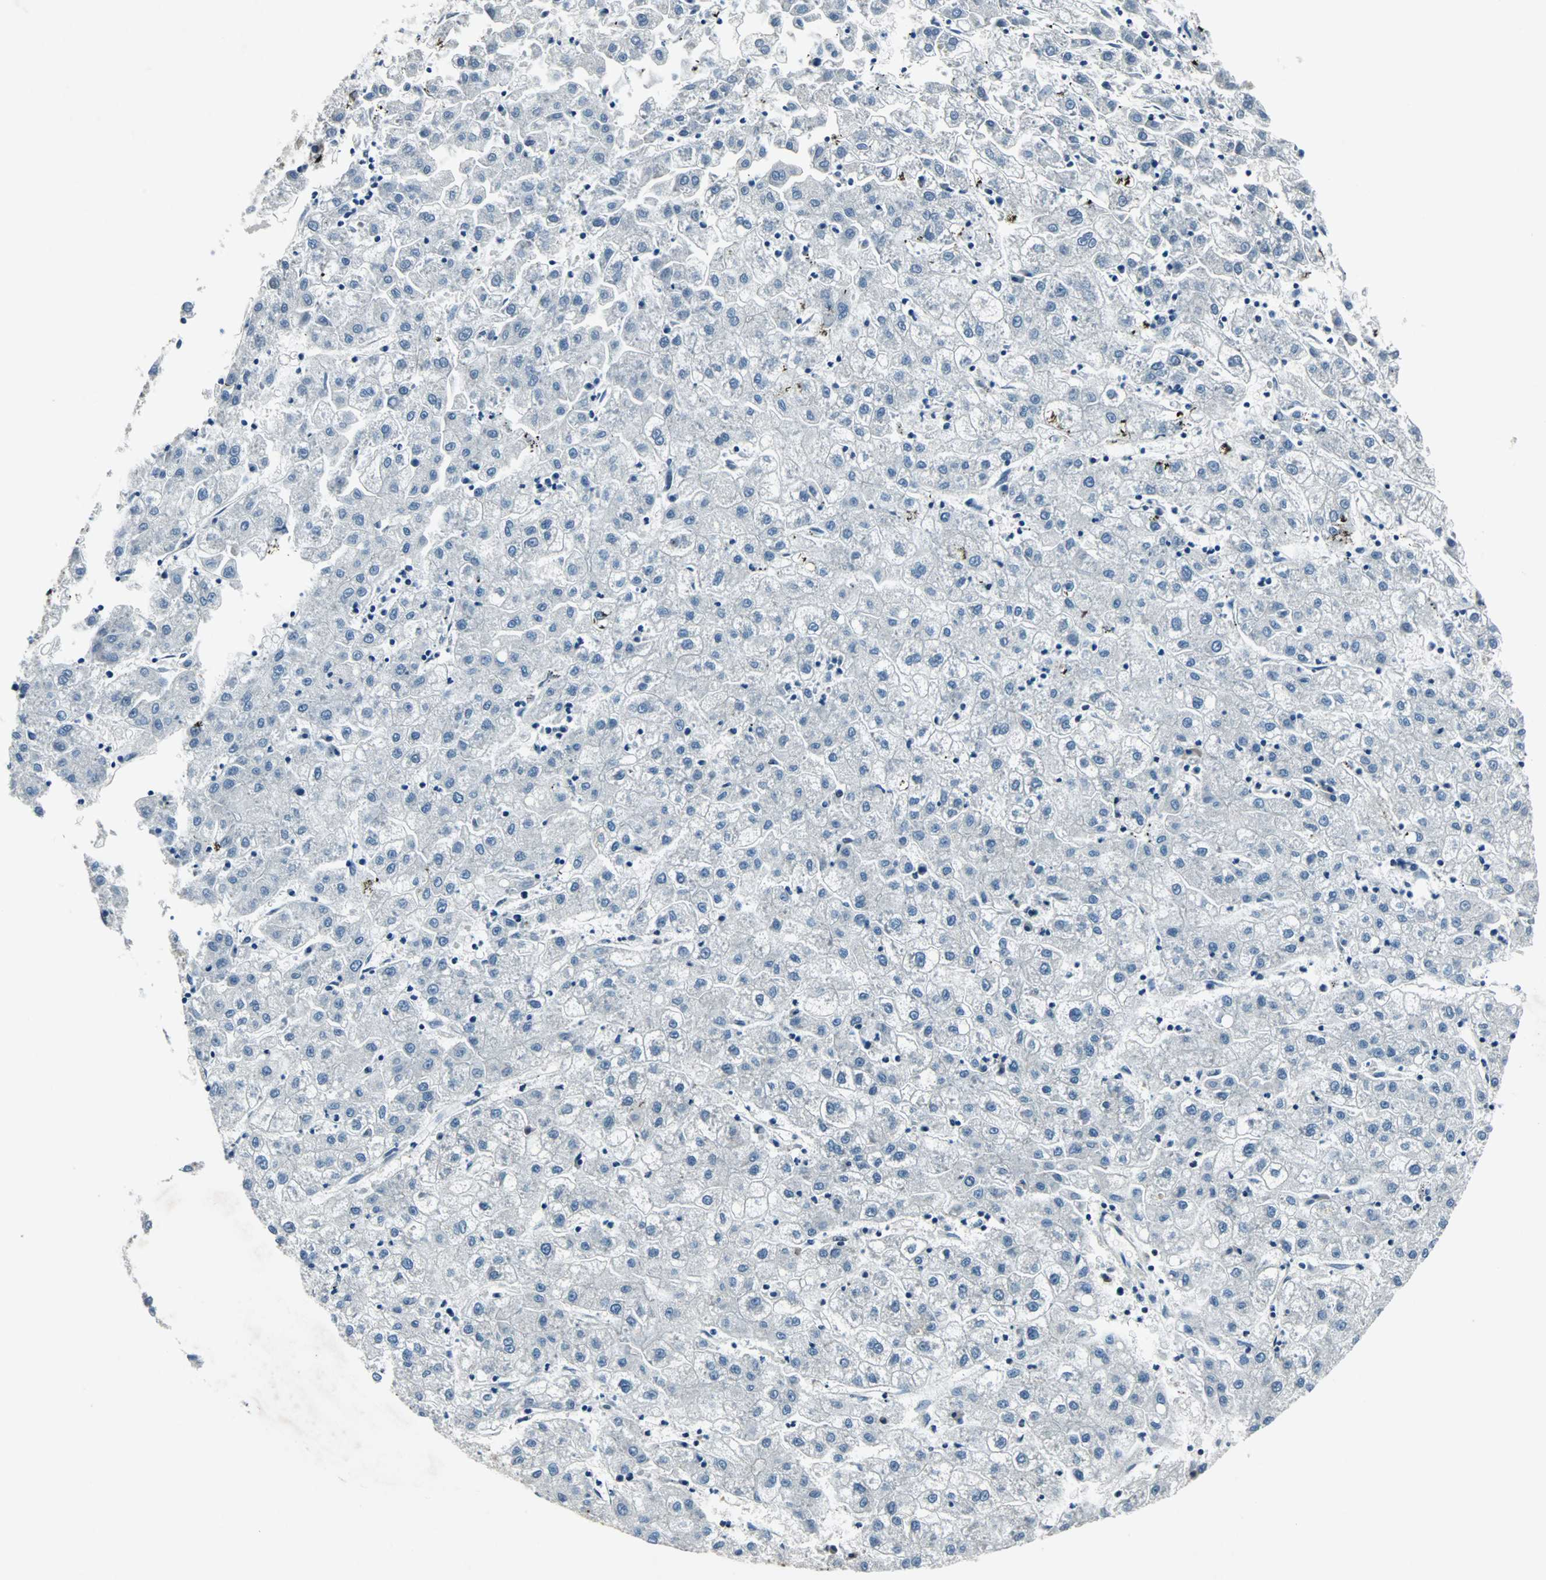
{"staining": {"intensity": "negative", "quantity": "none", "location": "none"}, "tissue": "liver cancer", "cell_type": "Tumor cells", "image_type": "cancer", "snomed": [{"axis": "morphology", "description": "Carcinoma, Hepatocellular, NOS"}, {"axis": "topography", "description": "Liver"}], "caption": "IHC image of liver cancer stained for a protein (brown), which shows no staining in tumor cells. (DAB (3,3'-diaminobenzidine) immunohistochemistry (IHC) with hematoxylin counter stain).", "gene": "AJUBA", "patient": {"sex": "male", "age": 72}}